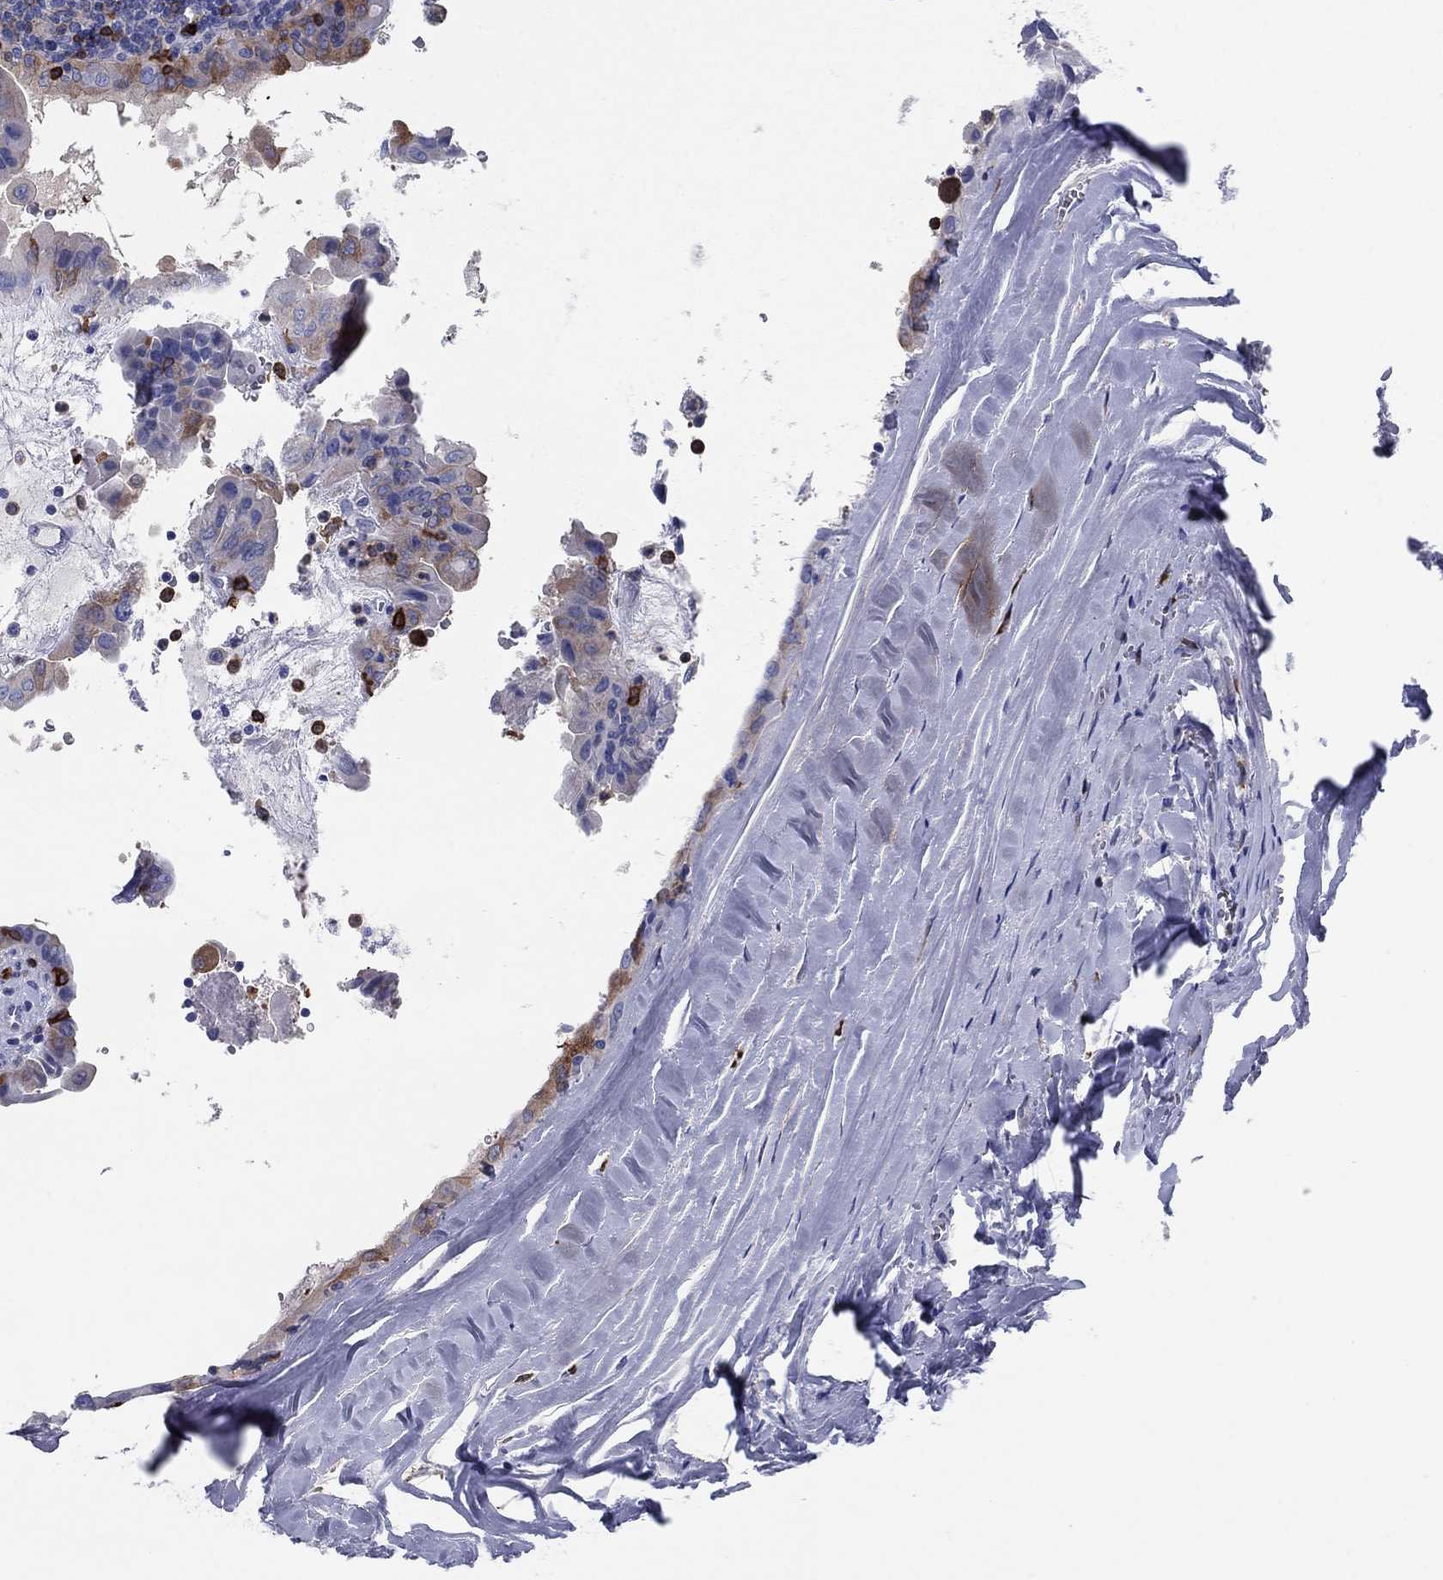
{"staining": {"intensity": "moderate", "quantity": "<25%", "location": "cytoplasmic/membranous"}, "tissue": "thyroid cancer", "cell_type": "Tumor cells", "image_type": "cancer", "snomed": [{"axis": "morphology", "description": "Papillary adenocarcinoma, NOS"}, {"axis": "topography", "description": "Thyroid gland"}], "caption": "Immunohistochemistry (IHC) (DAB (3,3'-diaminobenzidine)) staining of human thyroid cancer reveals moderate cytoplasmic/membranous protein expression in approximately <25% of tumor cells.", "gene": "STMN1", "patient": {"sex": "female", "age": 37}}